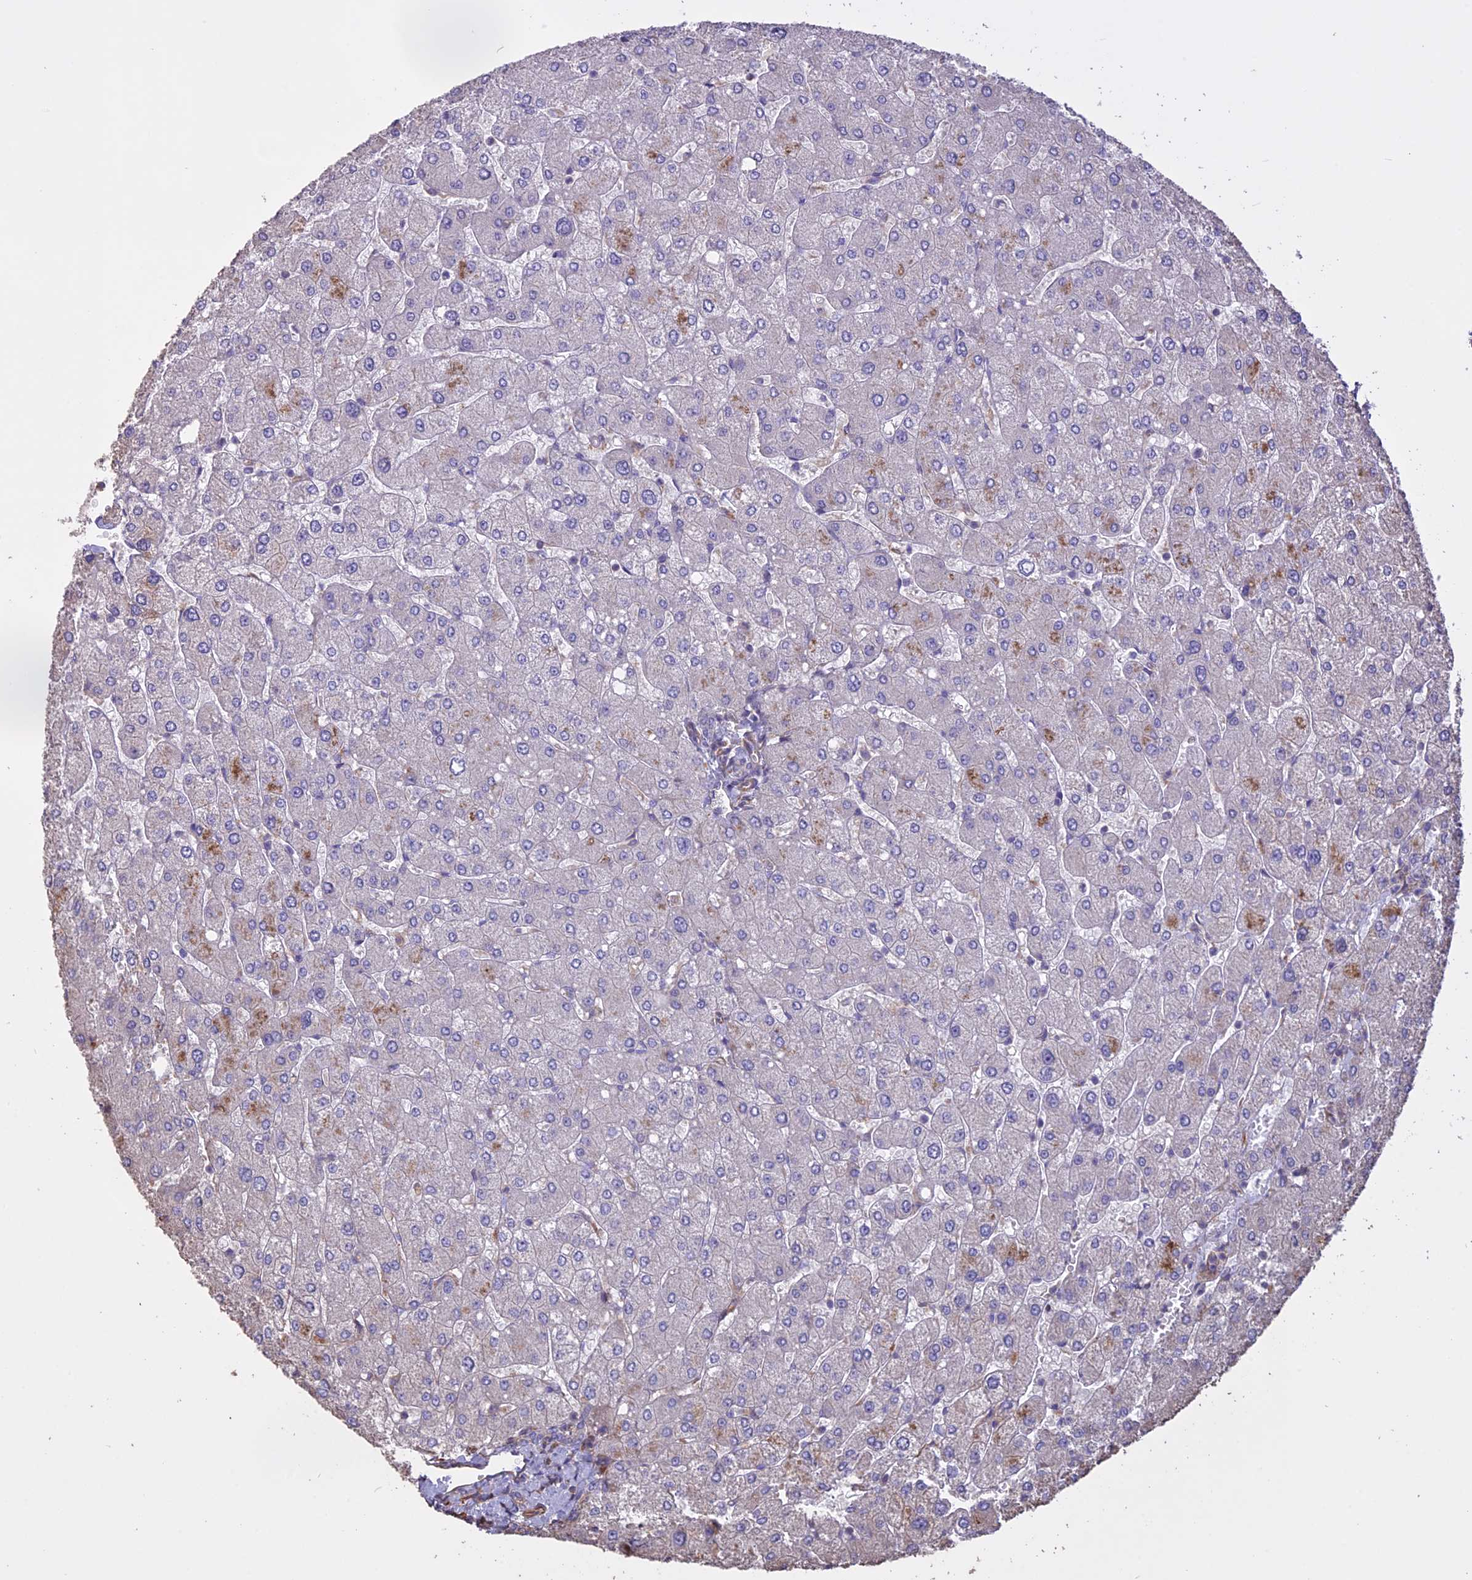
{"staining": {"intensity": "negative", "quantity": "none", "location": "none"}, "tissue": "liver", "cell_type": "Cholangiocytes", "image_type": "normal", "snomed": [{"axis": "morphology", "description": "Normal tissue, NOS"}, {"axis": "topography", "description": "Liver"}], "caption": "DAB immunohistochemical staining of benign human liver displays no significant positivity in cholangiocytes. The staining was performed using DAB to visualize the protein expression in brown, while the nuclei were stained in blue with hematoxylin (Magnification: 20x).", "gene": "CCDC148", "patient": {"sex": "male", "age": 55}}